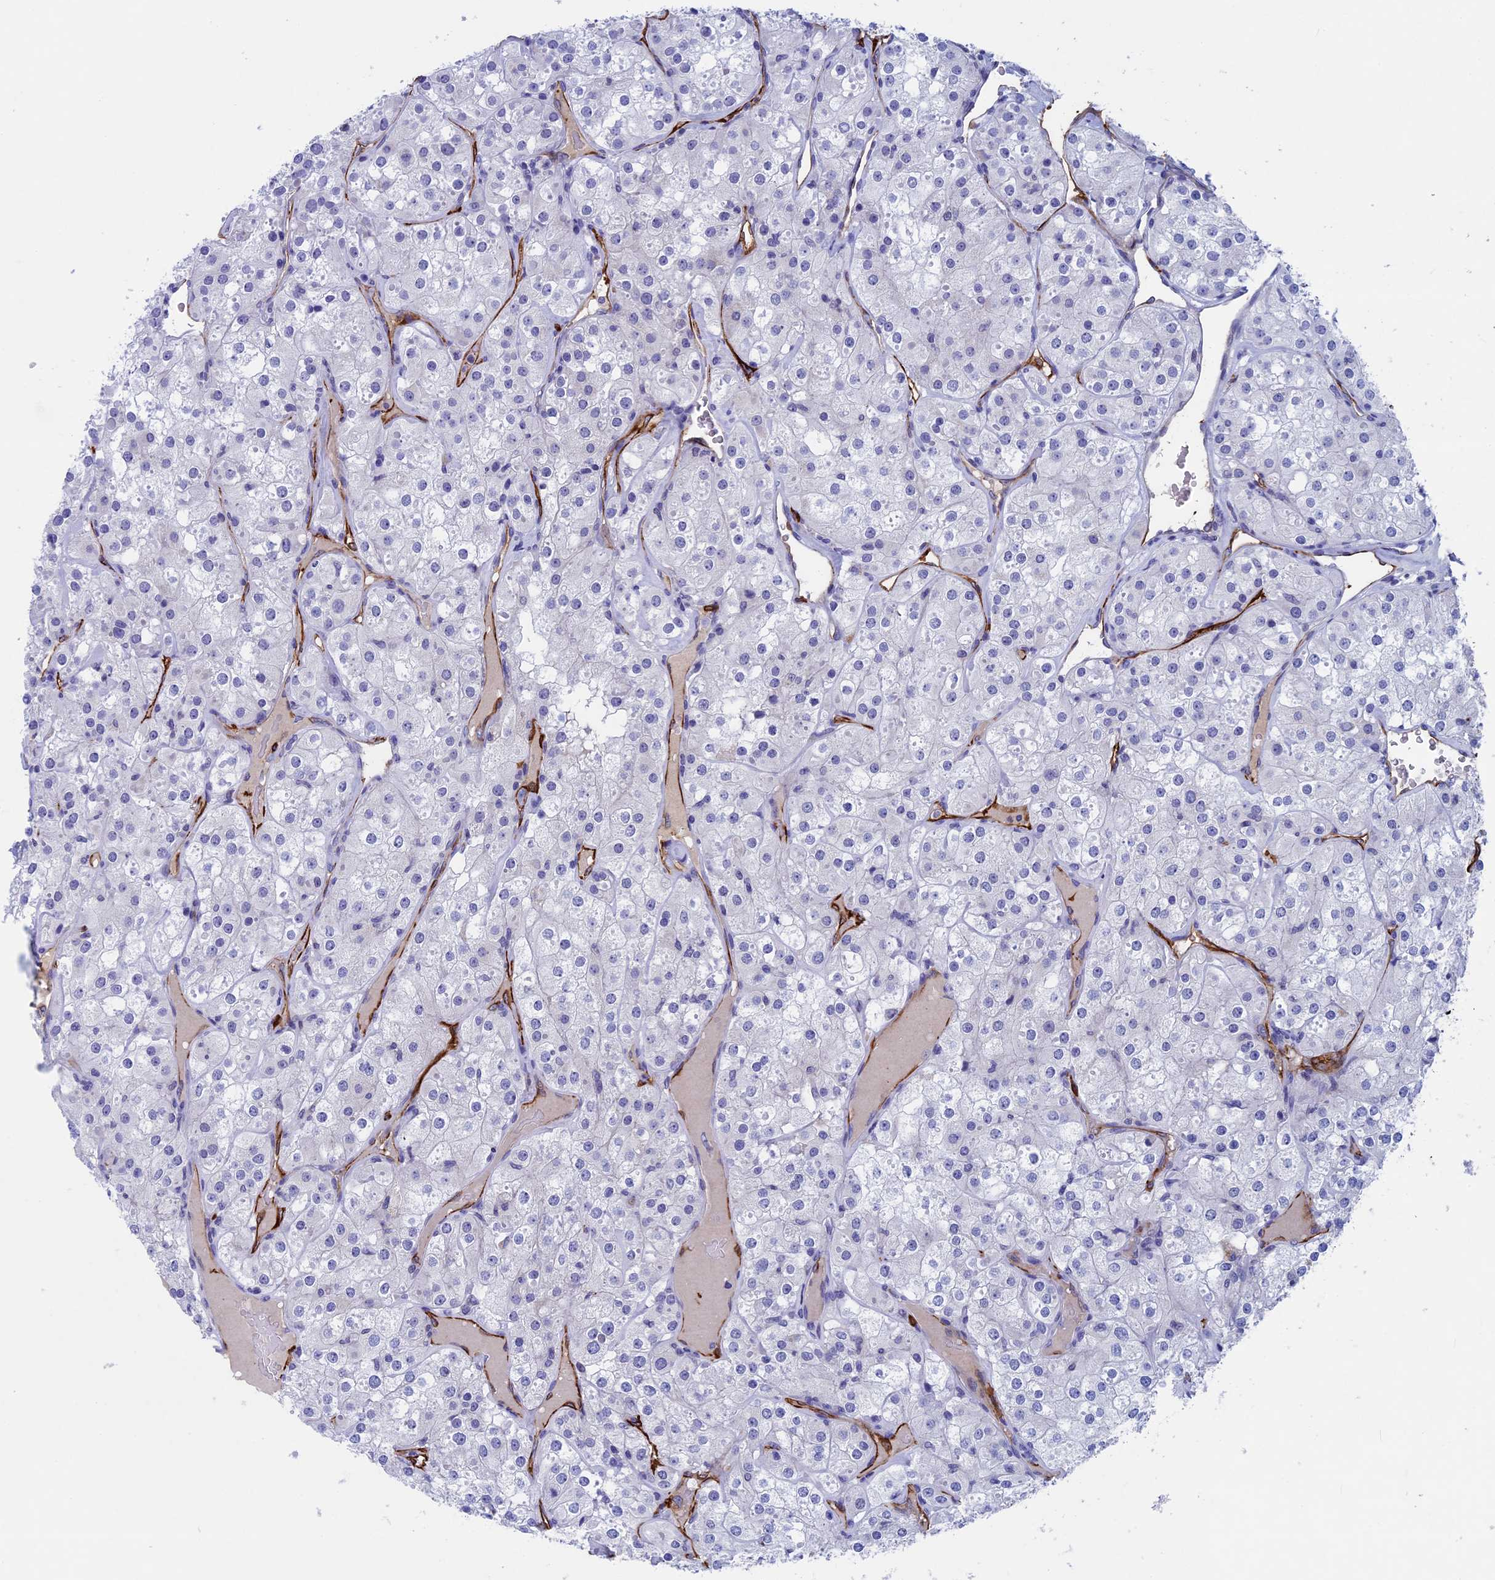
{"staining": {"intensity": "negative", "quantity": "none", "location": "none"}, "tissue": "renal cancer", "cell_type": "Tumor cells", "image_type": "cancer", "snomed": [{"axis": "morphology", "description": "Adenocarcinoma, NOS"}, {"axis": "topography", "description": "Kidney"}], "caption": "Photomicrograph shows no protein staining in tumor cells of renal adenocarcinoma tissue.", "gene": "INSYN1", "patient": {"sex": "male", "age": 77}}